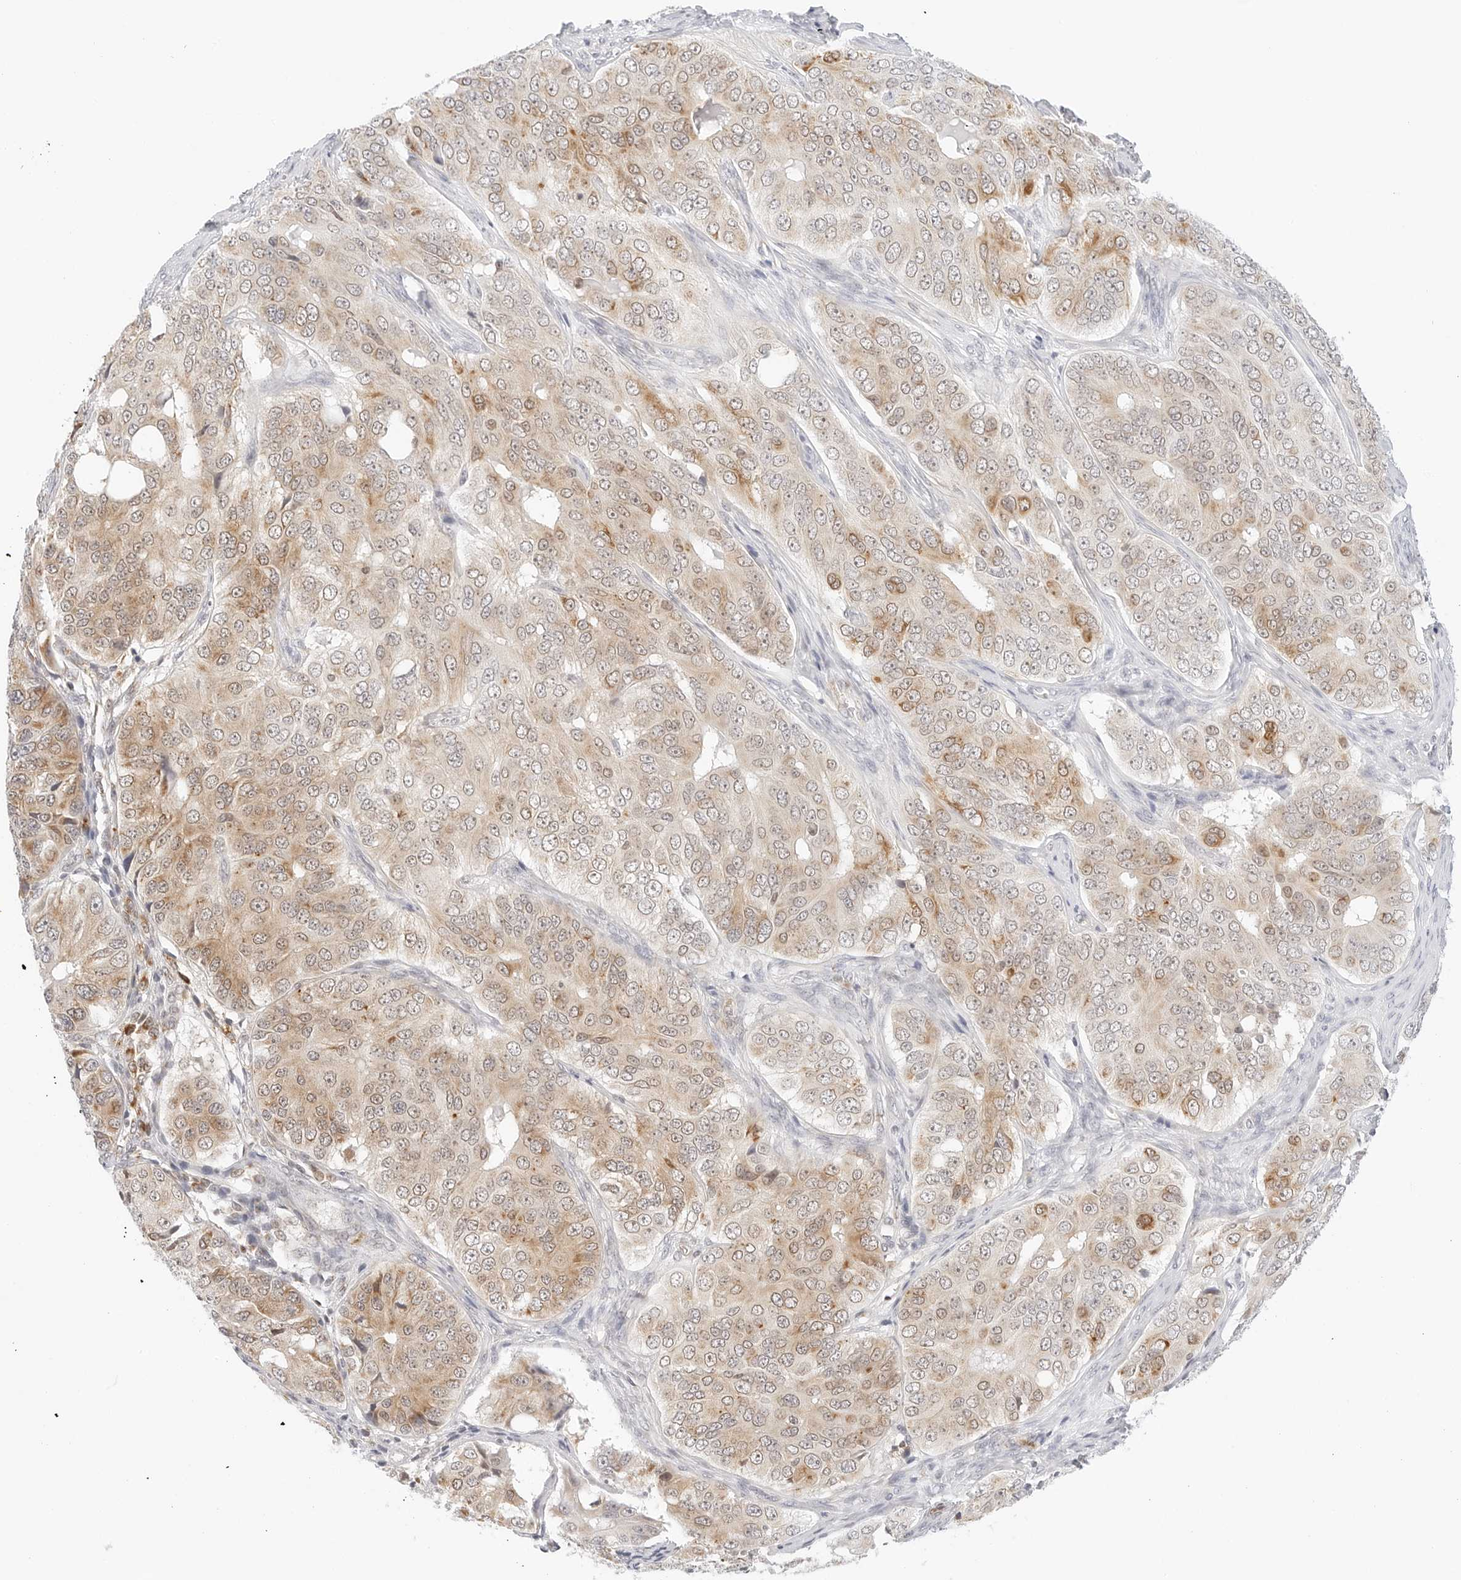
{"staining": {"intensity": "moderate", "quantity": "25%-75%", "location": "cytoplasmic/membranous"}, "tissue": "ovarian cancer", "cell_type": "Tumor cells", "image_type": "cancer", "snomed": [{"axis": "morphology", "description": "Carcinoma, endometroid"}, {"axis": "topography", "description": "Ovary"}], "caption": "Ovarian cancer (endometroid carcinoma) stained with a brown dye shows moderate cytoplasmic/membranous positive staining in approximately 25%-75% of tumor cells.", "gene": "FH", "patient": {"sex": "female", "age": 51}}